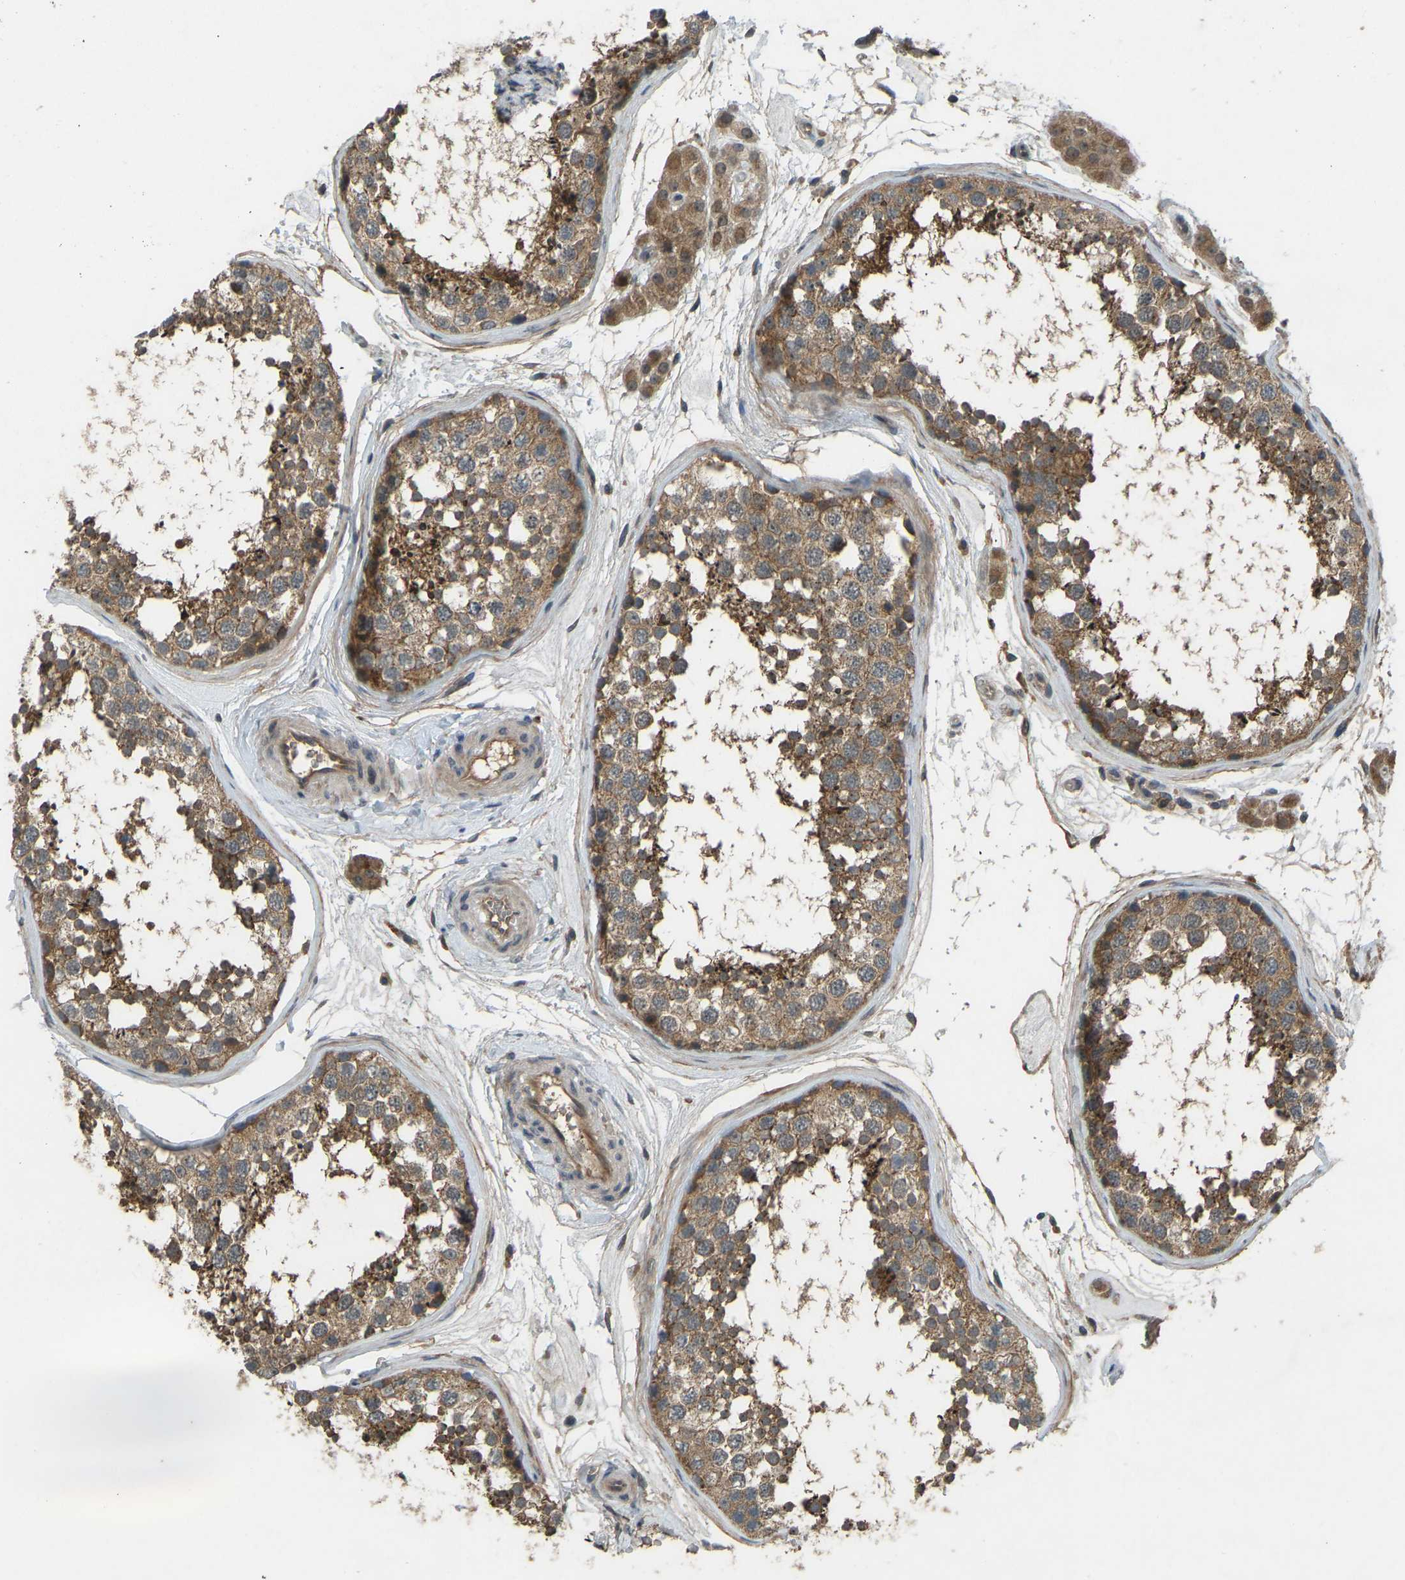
{"staining": {"intensity": "moderate", "quantity": ">75%", "location": "cytoplasmic/membranous"}, "tissue": "testis", "cell_type": "Cells in seminiferous ducts", "image_type": "normal", "snomed": [{"axis": "morphology", "description": "Normal tissue, NOS"}, {"axis": "topography", "description": "Testis"}], "caption": "Immunohistochemical staining of benign human testis reveals medium levels of moderate cytoplasmic/membranous staining in about >75% of cells in seminiferous ducts. Nuclei are stained in blue.", "gene": "ZNF71", "patient": {"sex": "male", "age": 56}}